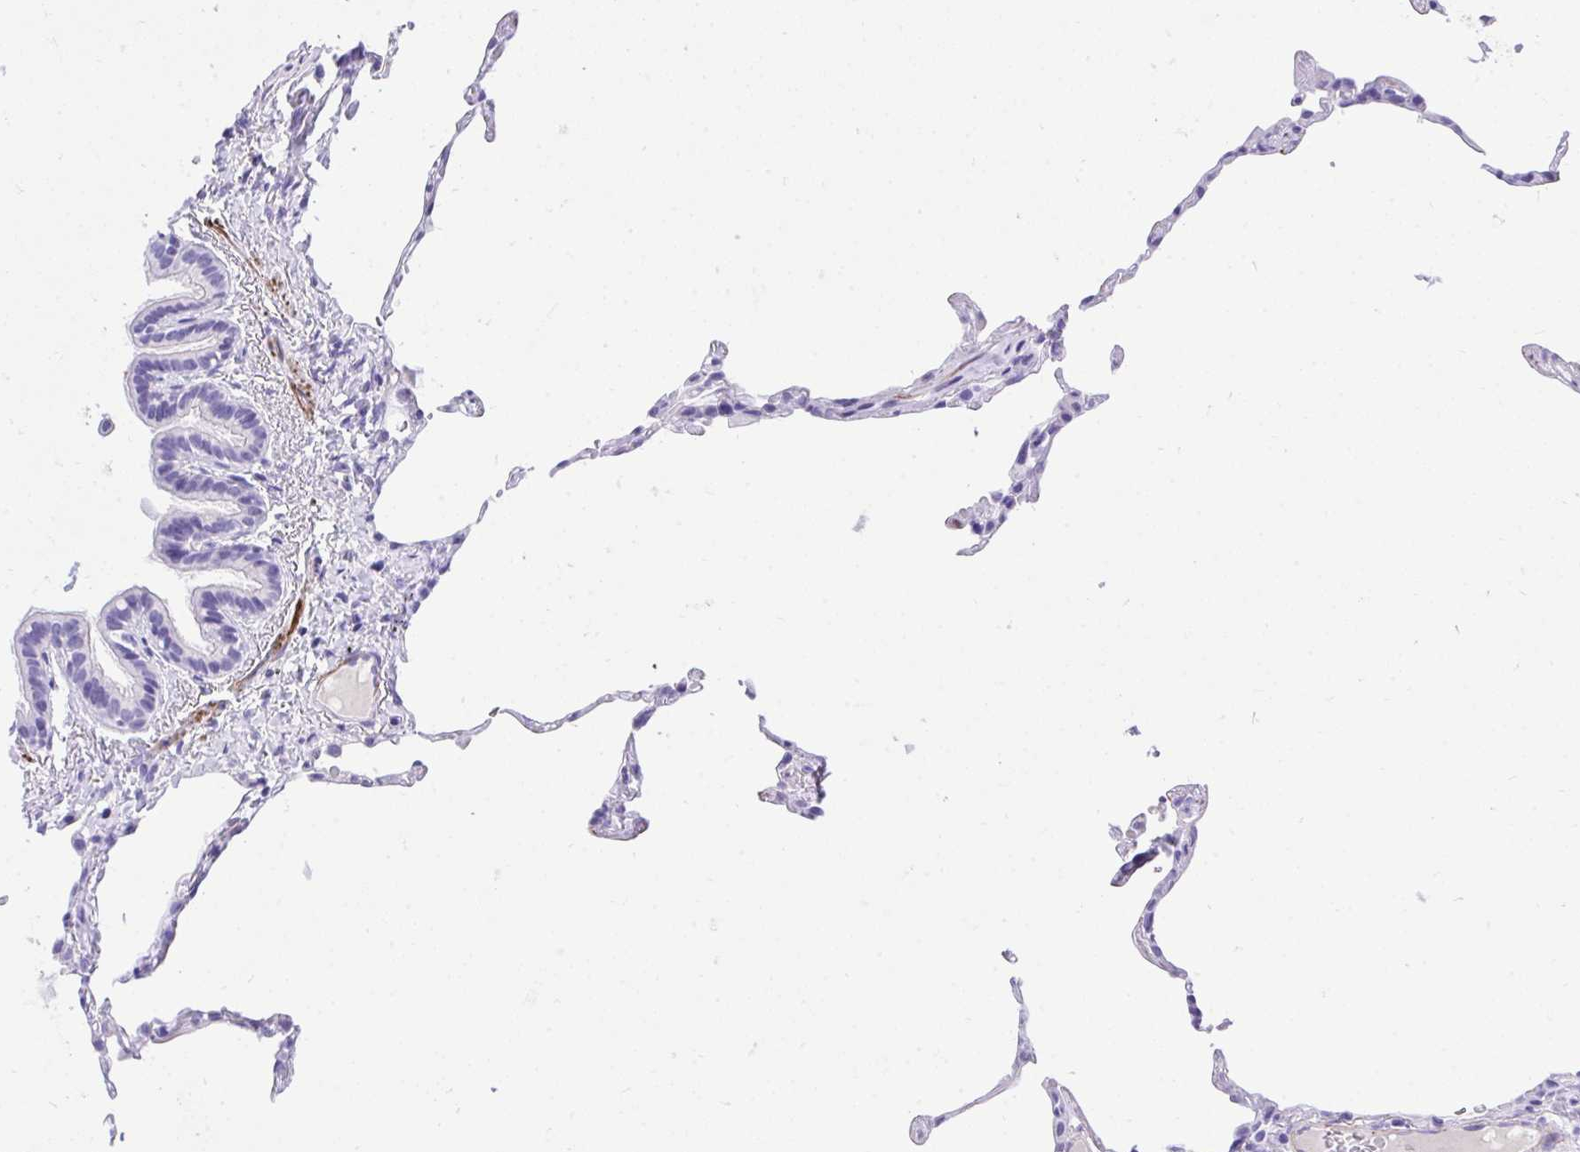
{"staining": {"intensity": "negative", "quantity": "none", "location": "none"}, "tissue": "lung", "cell_type": "Alveolar cells", "image_type": "normal", "snomed": [{"axis": "morphology", "description": "Normal tissue, NOS"}, {"axis": "topography", "description": "Lung"}], "caption": "Human lung stained for a protein using immunohistochemistry (IHC) displays no positivity in alveolar cells.", "gene": "KCNN4", "patient": {"sex": "female", "age": 57}}